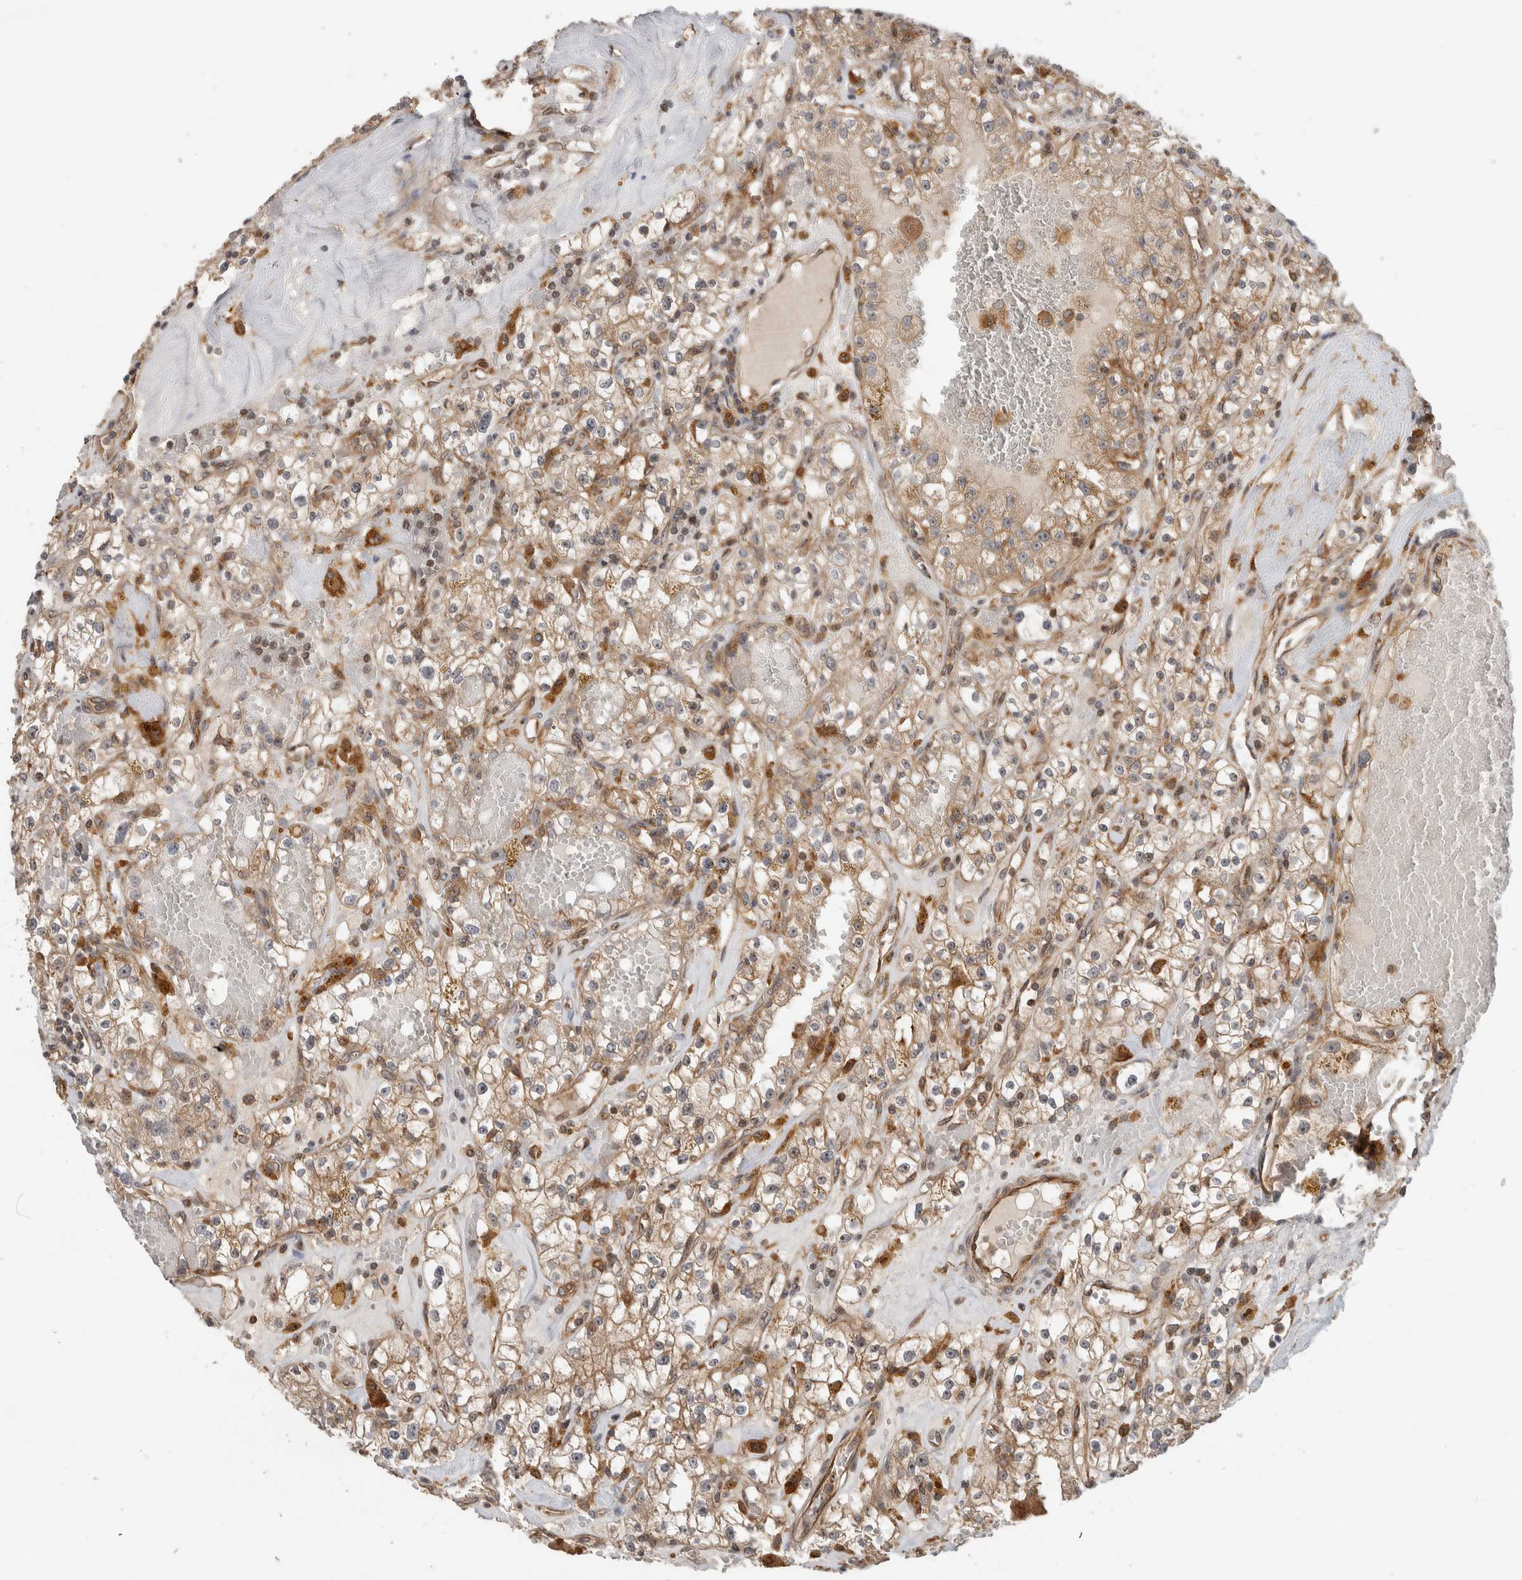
{"staining": {"intensity": "weak", "quantity": "25%-75%", "location": "cytoplasmic/membranous"}, "tissue": "renal cancer", "cell_type": "Tumor cells", "image_type": "cancer", "snomed": [{"axis": "morphology", "description": "Adenocarcinoma, NOS"}, {"axis": "topography", "description": "Kidney"}], "caption": "Immunohistochemical staining of human adenocarcinoma (renal) demonstrates low levels of weak cytoplasmic/membranous protein staining in approximately 25%-75% of tumor cells. (DAB (3,3'-diaminobenzidine) IHC, brown staining for protein, blue staining for nuclei).", "gene": "WASF2", "patient": {"sex": "male", "age": 56}}